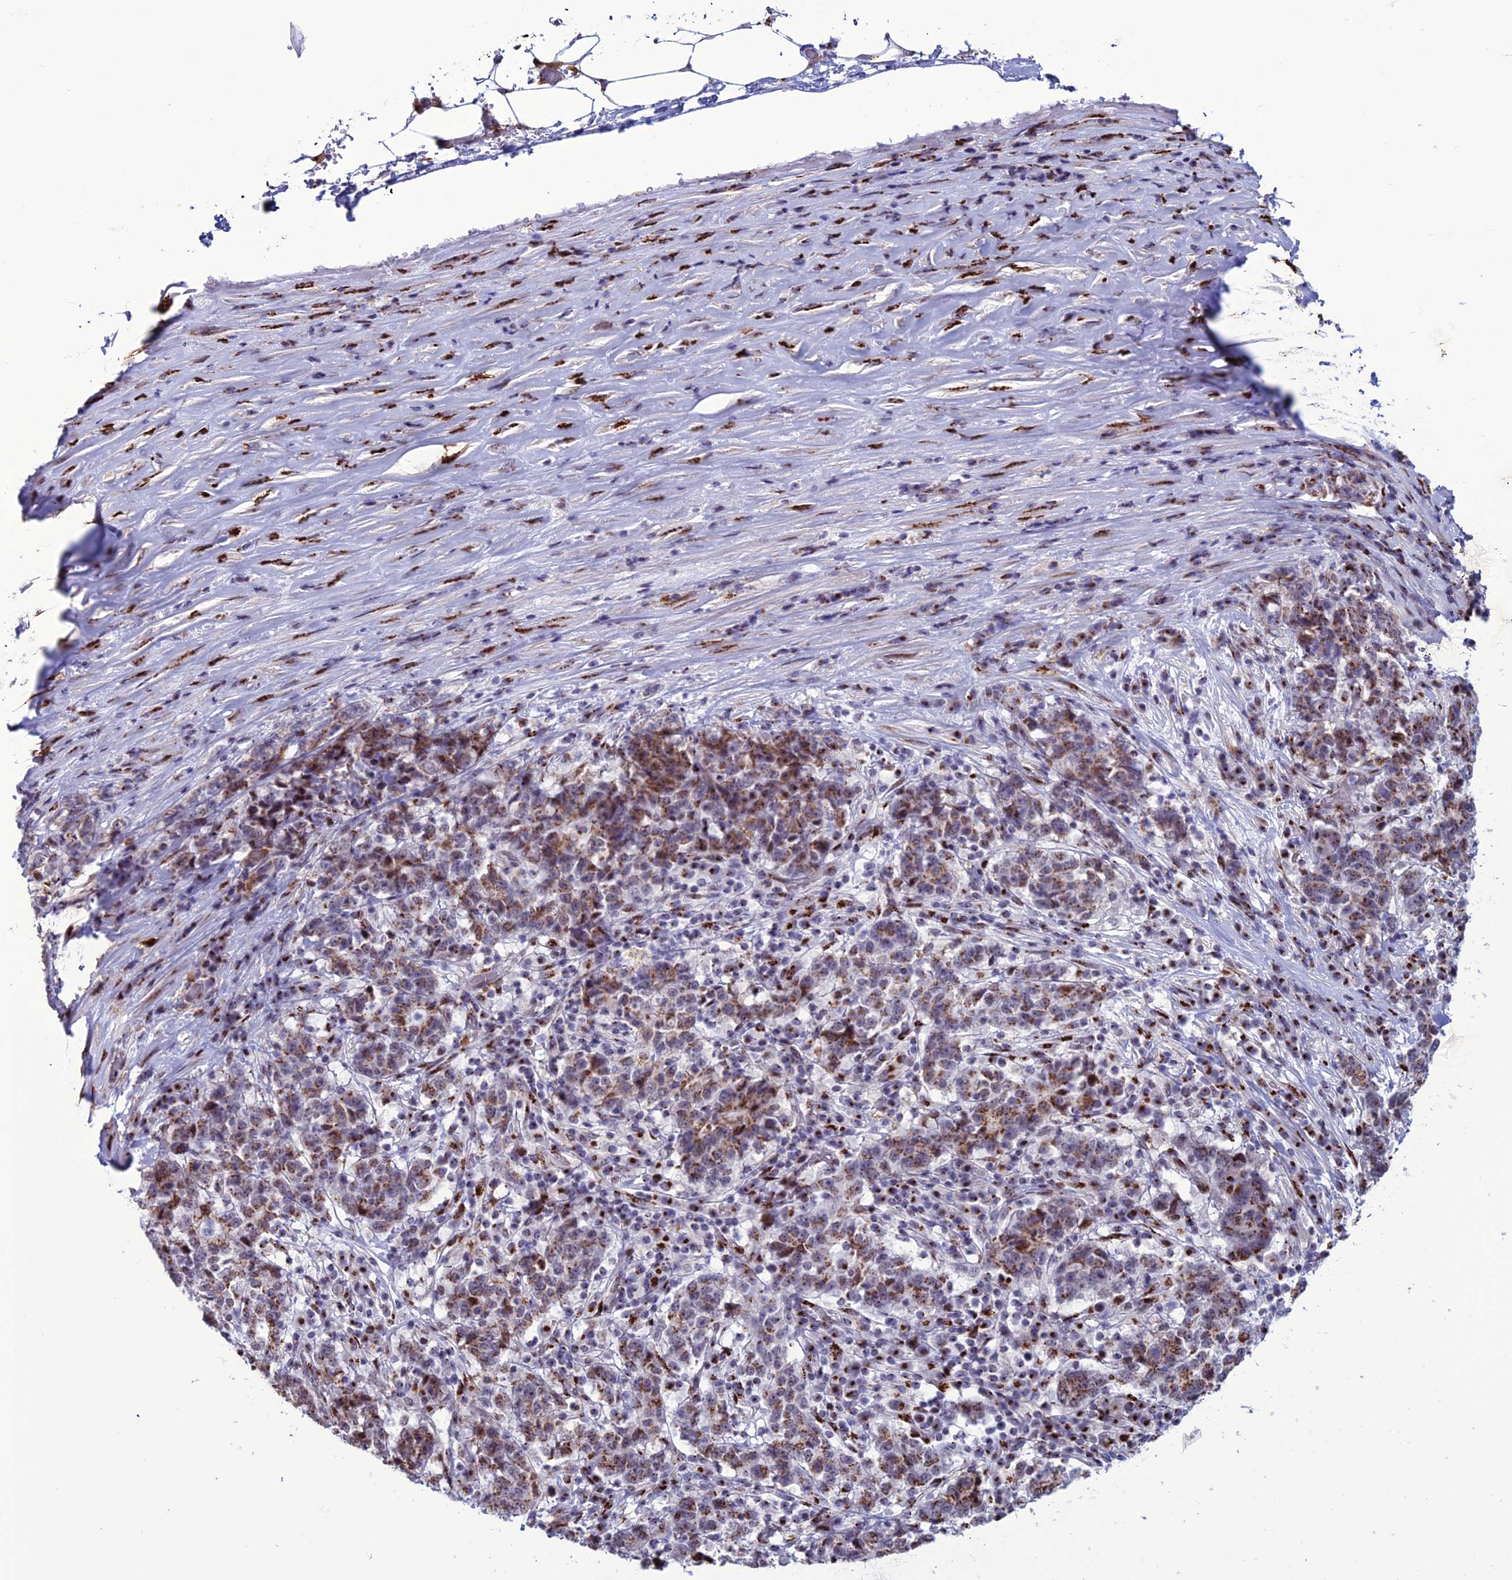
{"staining": {"intensity": "moderate", "quantity": ">75%", "location": "cytoplasmic/membranous"}, "tissue": "stomach cancer", "cell_type": "Tumor cells", "image_type": "cancer", "snomed": [{"axis": "morphology", "description": "Adenocarcinoma, NOS"}, {"axis": "topography", "description": "Stomach"}], "caption": "Immunohistochemical staining of human stomach adenocarcinoma exhibits moderate cytoplasmic/membranous protein positivity in about >75% of tumor cells. (IHC, brightfield microscopy, high magnification).", "gene": "PLEKHA4", "patient": {"sex": "male", "age": 59}}